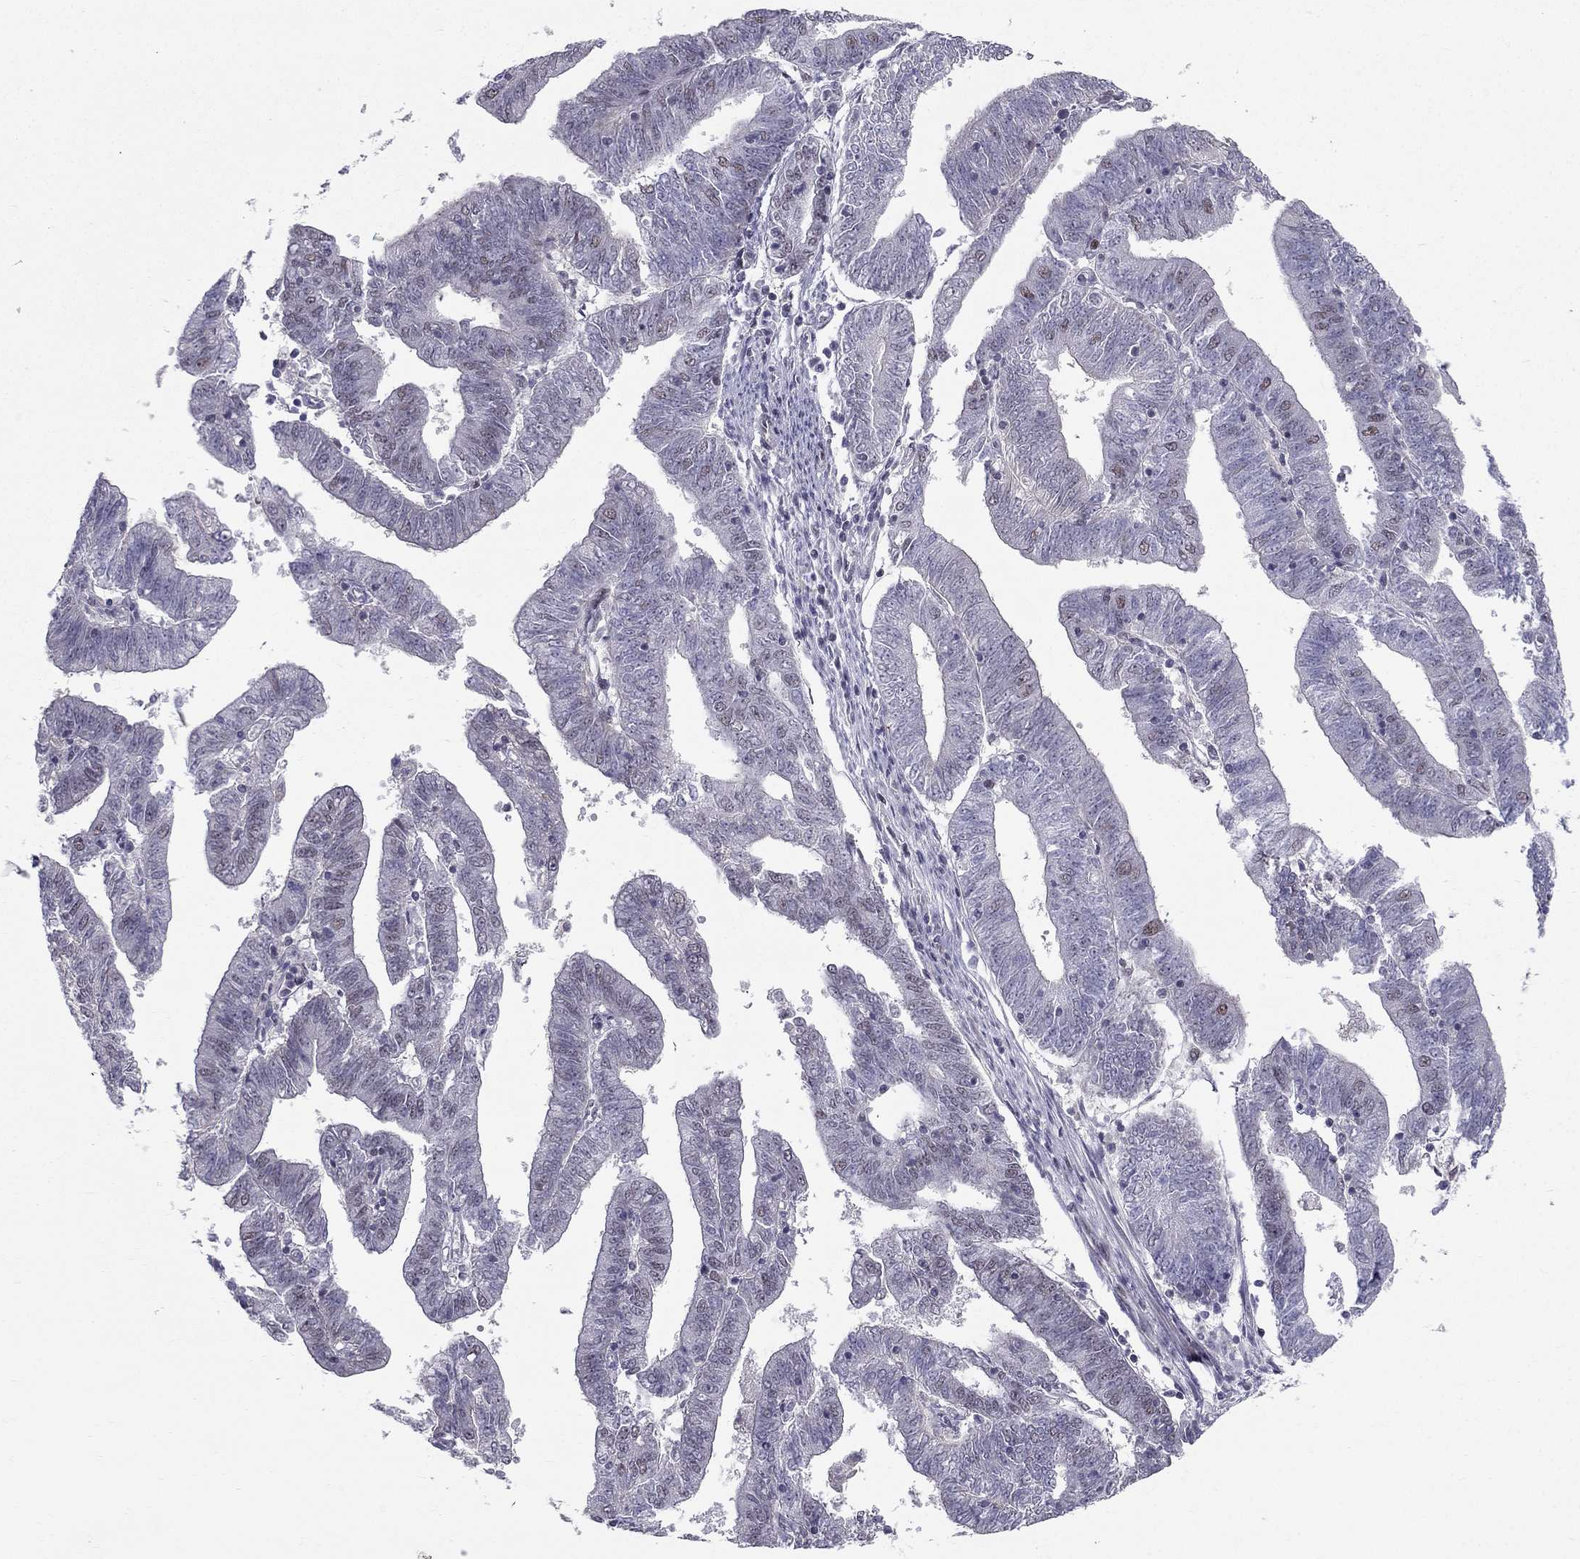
{"staining": {"intensity": "weak", "quantity": "<25%", "location": "nuclear"}, "tissue": "endometrial cancer", "cell_type": "Tumor cells", "image_type": "cancer", "snomed": [{"axis": "morphology", "description": "Adenocarcinoma, NOS"}, {"axis": "topography", "description": "Endometrium"}], "caption": "DAB (3,3'-diaminobenzidine) immunohistochemical staining of adenocarcinoma (endometrial) displays no significant staining in tumor cells.", "gene": "RPRD2", "patient": {"sex": "female", "age": 82}}